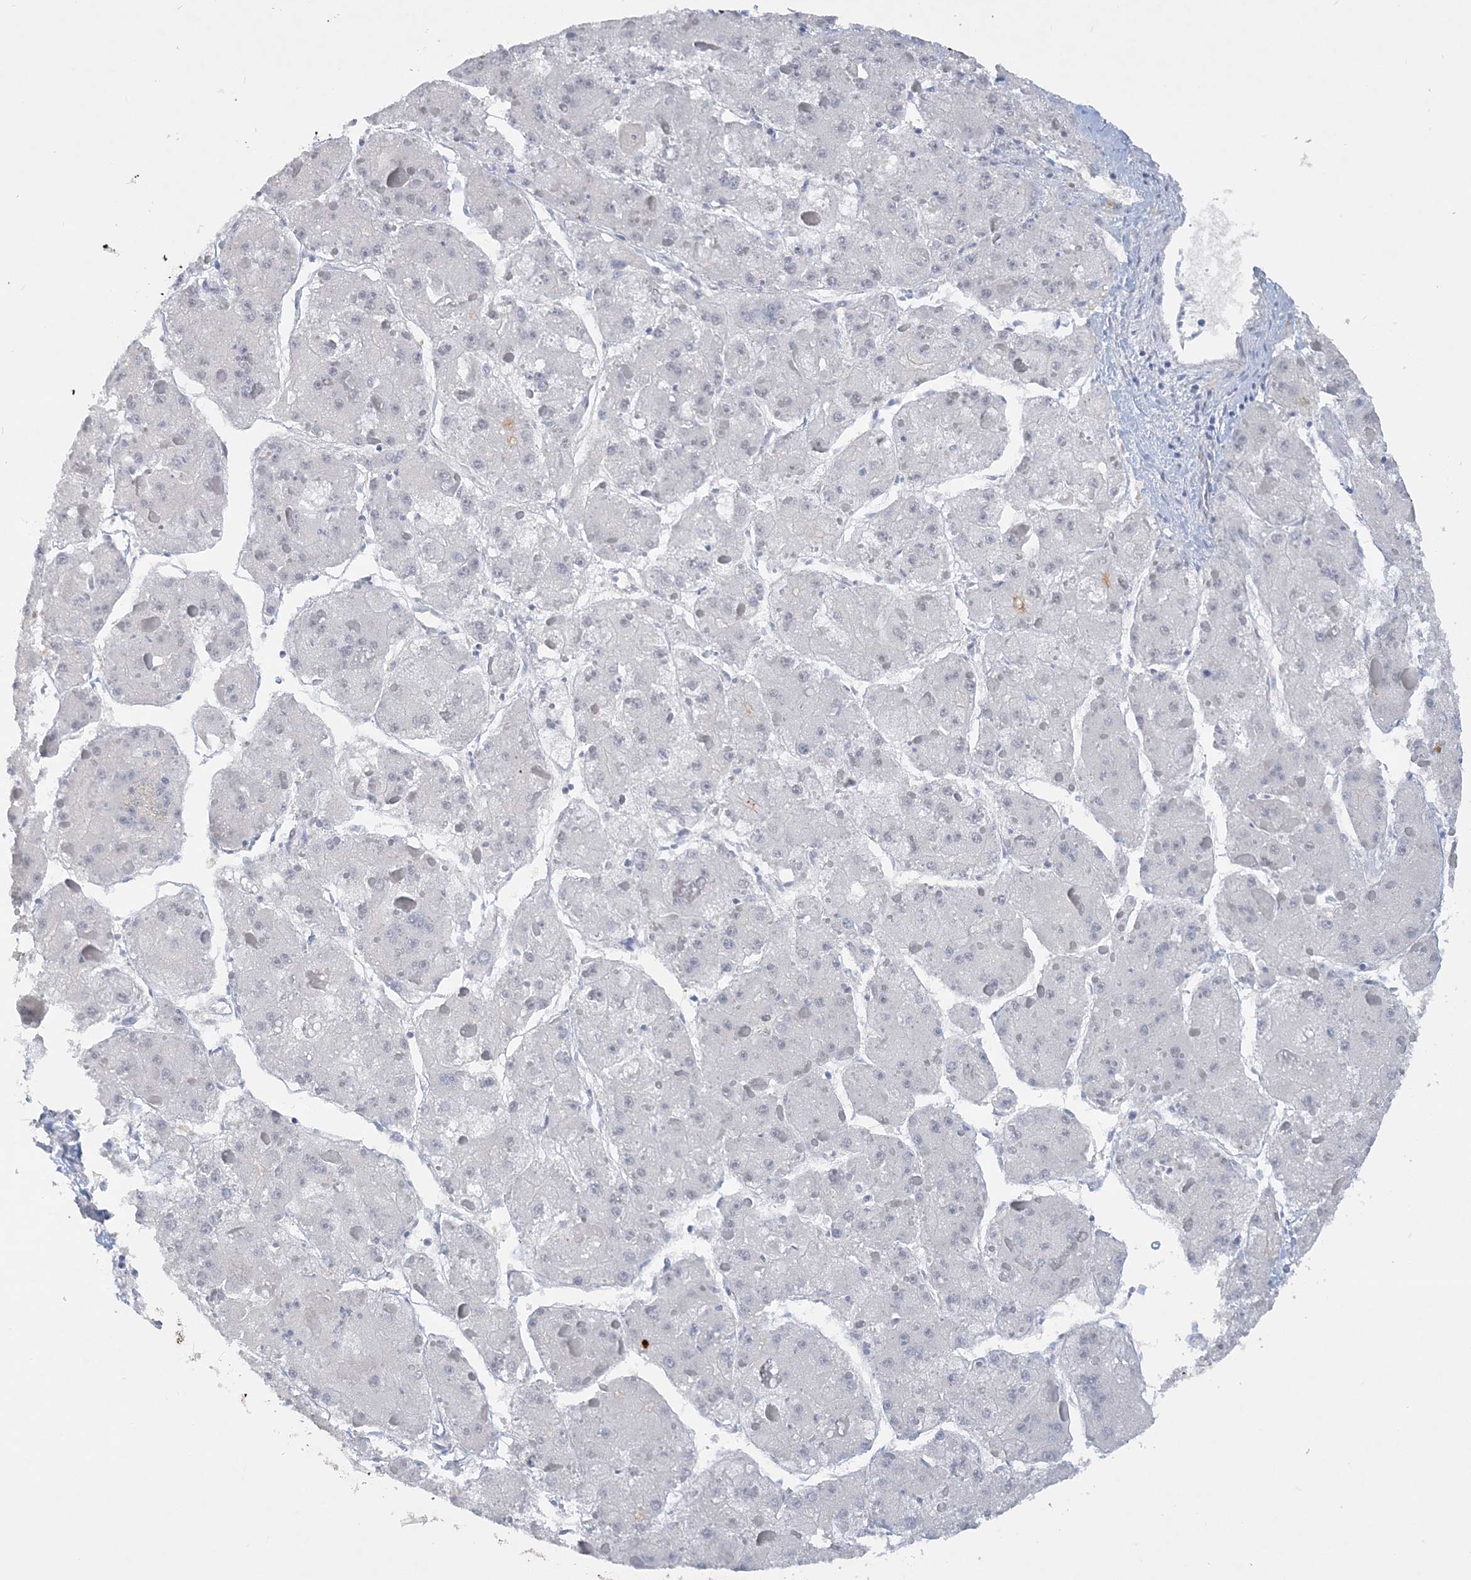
{"staining": {"intensity": "negative", "quantity": "none", "location": "none"}, "tissue": "liver cancer", "cell_type": "Tumor cells", "image_type": "cancer", "snomed": [{"axis": "morphology", "description": "Carcinoma, Hepatocellular, NOS"}, {"axis": "topography", "description": "Liver"}], "caption": "A high-resolution micrograph shows immunohistochemistry staining of liver hepatocellular carcinoma, which displays no significant staining in tumor cells.", "gene": "KMT2D", "patient": {"sex": "female", "age": 73}}